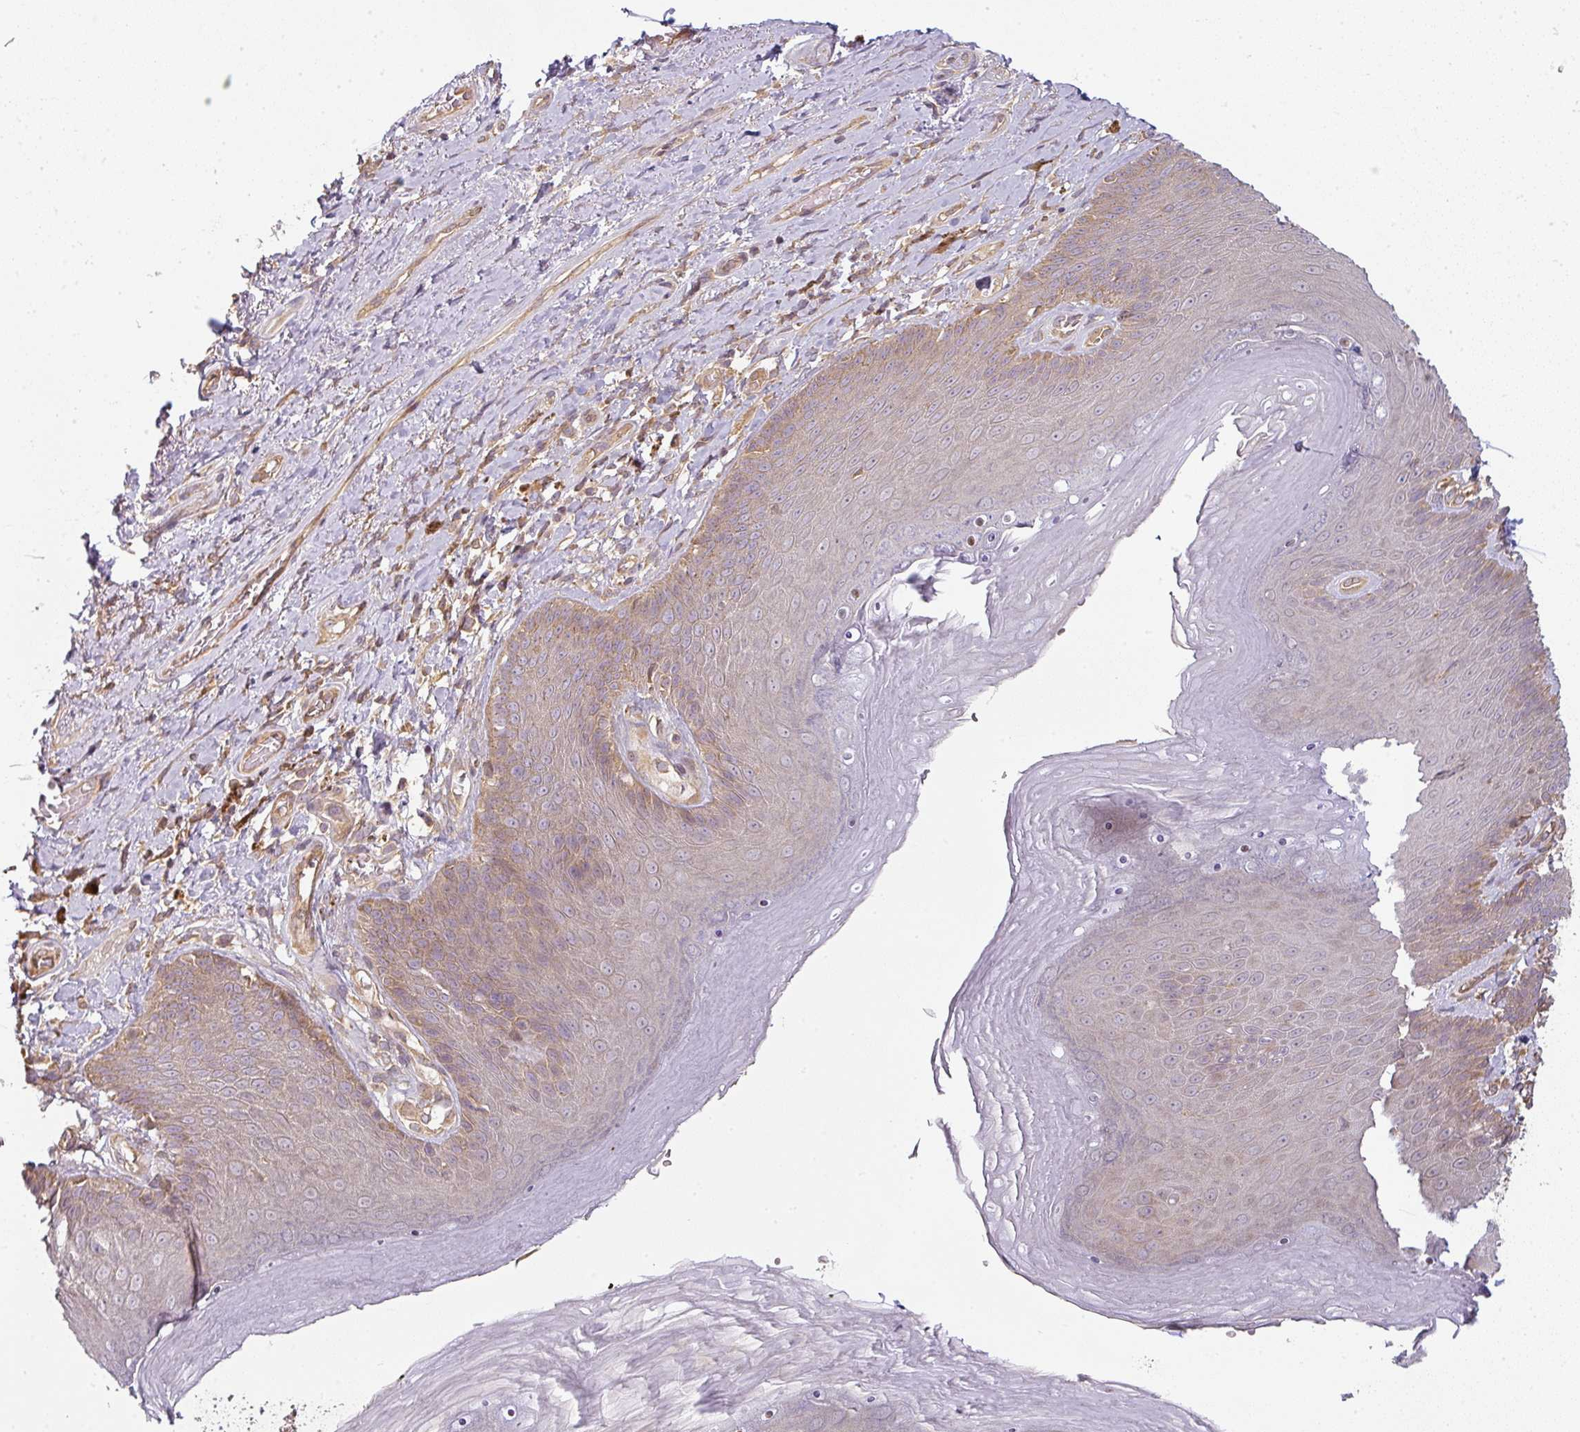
{"staining": {"intensity": "moderate", "quantity": "<25%", "location": "cytoplasmic/membranous"}, "tissue": "skin", "cell_type": "Epidermal cells", "image_type": "normal", "snomed": [{"axis": "morphology", "description": "Normal tissue, NOS"}, {"axis": "topography", "description": "Anal"}, {"axis": "topography", "description": "Peripheral nerve tissue"}], "caption": "Immunohistochemistry (IHC) micrograph of normal skin: human skin stained using immunohistochemistry (IHC) reveals low levels of moderate protein expression localized specifically in the cytoplasmic/membranous of epidermal cells, appearing as a cytoplasmic/membranous brown color.", "gene": "RNF31", "patient": {"sex": "male", "age": 53}}